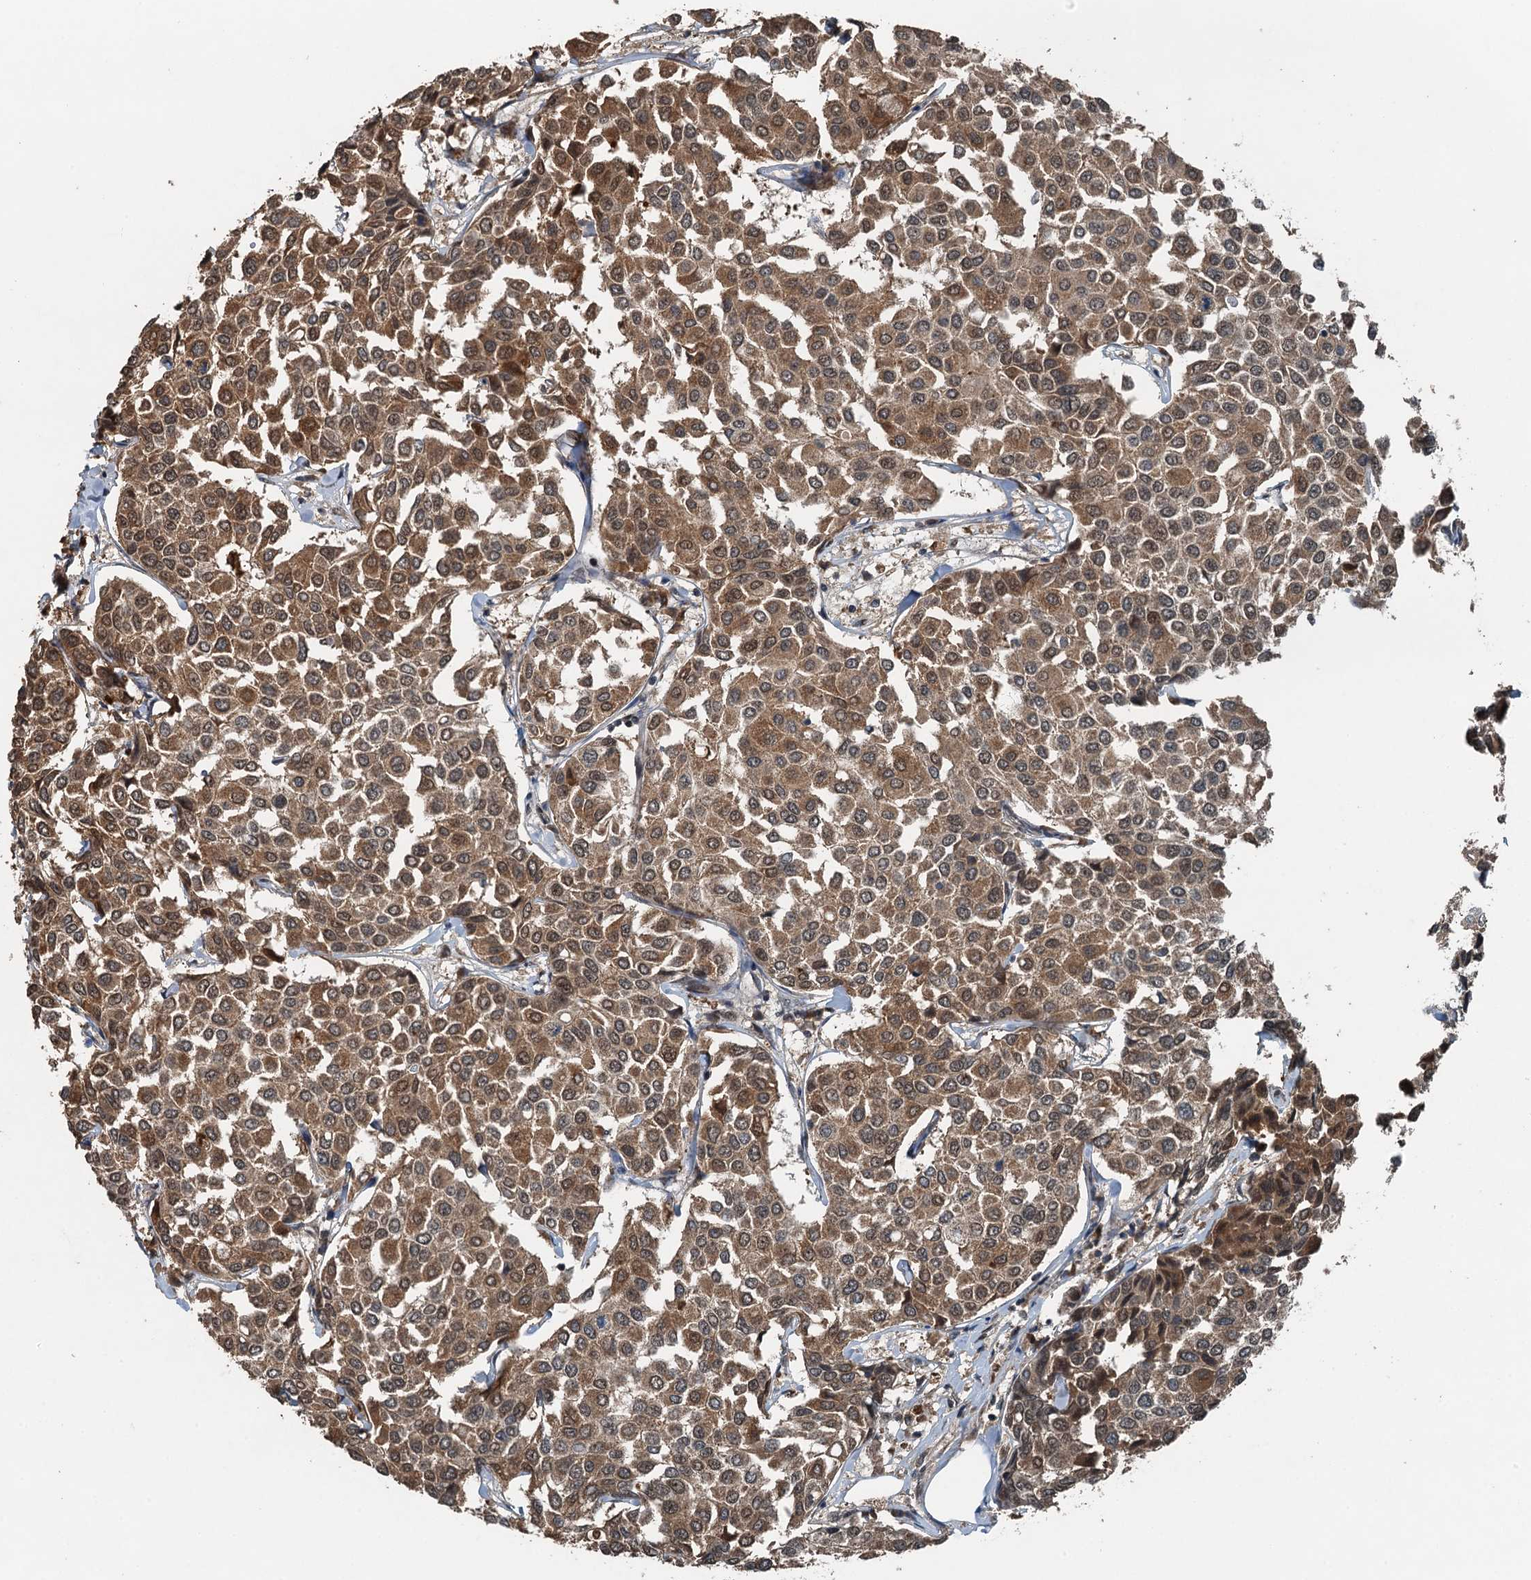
{"staining": {"intensity": "moderate", "quantity": ">75%", "location": "cytoplasmic/membranous,nuclear"}, "tissue": "breast cancer", "cell_type": "Tumor cells", "image_type": "cancer", "snomed": [{"axis": "morphology", "description": "Duct carcinoma"}, {"axis": "topography", "description": "Breast"}], "caption": "Breast infiltrating ductal carcinoma tissue shows moderate cytoplasmic/membranous and nuclear expression in approximately >75% of tumor cells, visualized by immunohistochemistry. The staining is performed using DAB (3,3'-diaminobenzidine) brown chromogen to label protein expression. The nuclei are counter-stained blue using hematoxylin.", "gene": "UBXN6", "patient": {"sex": "female", "age": 55}}